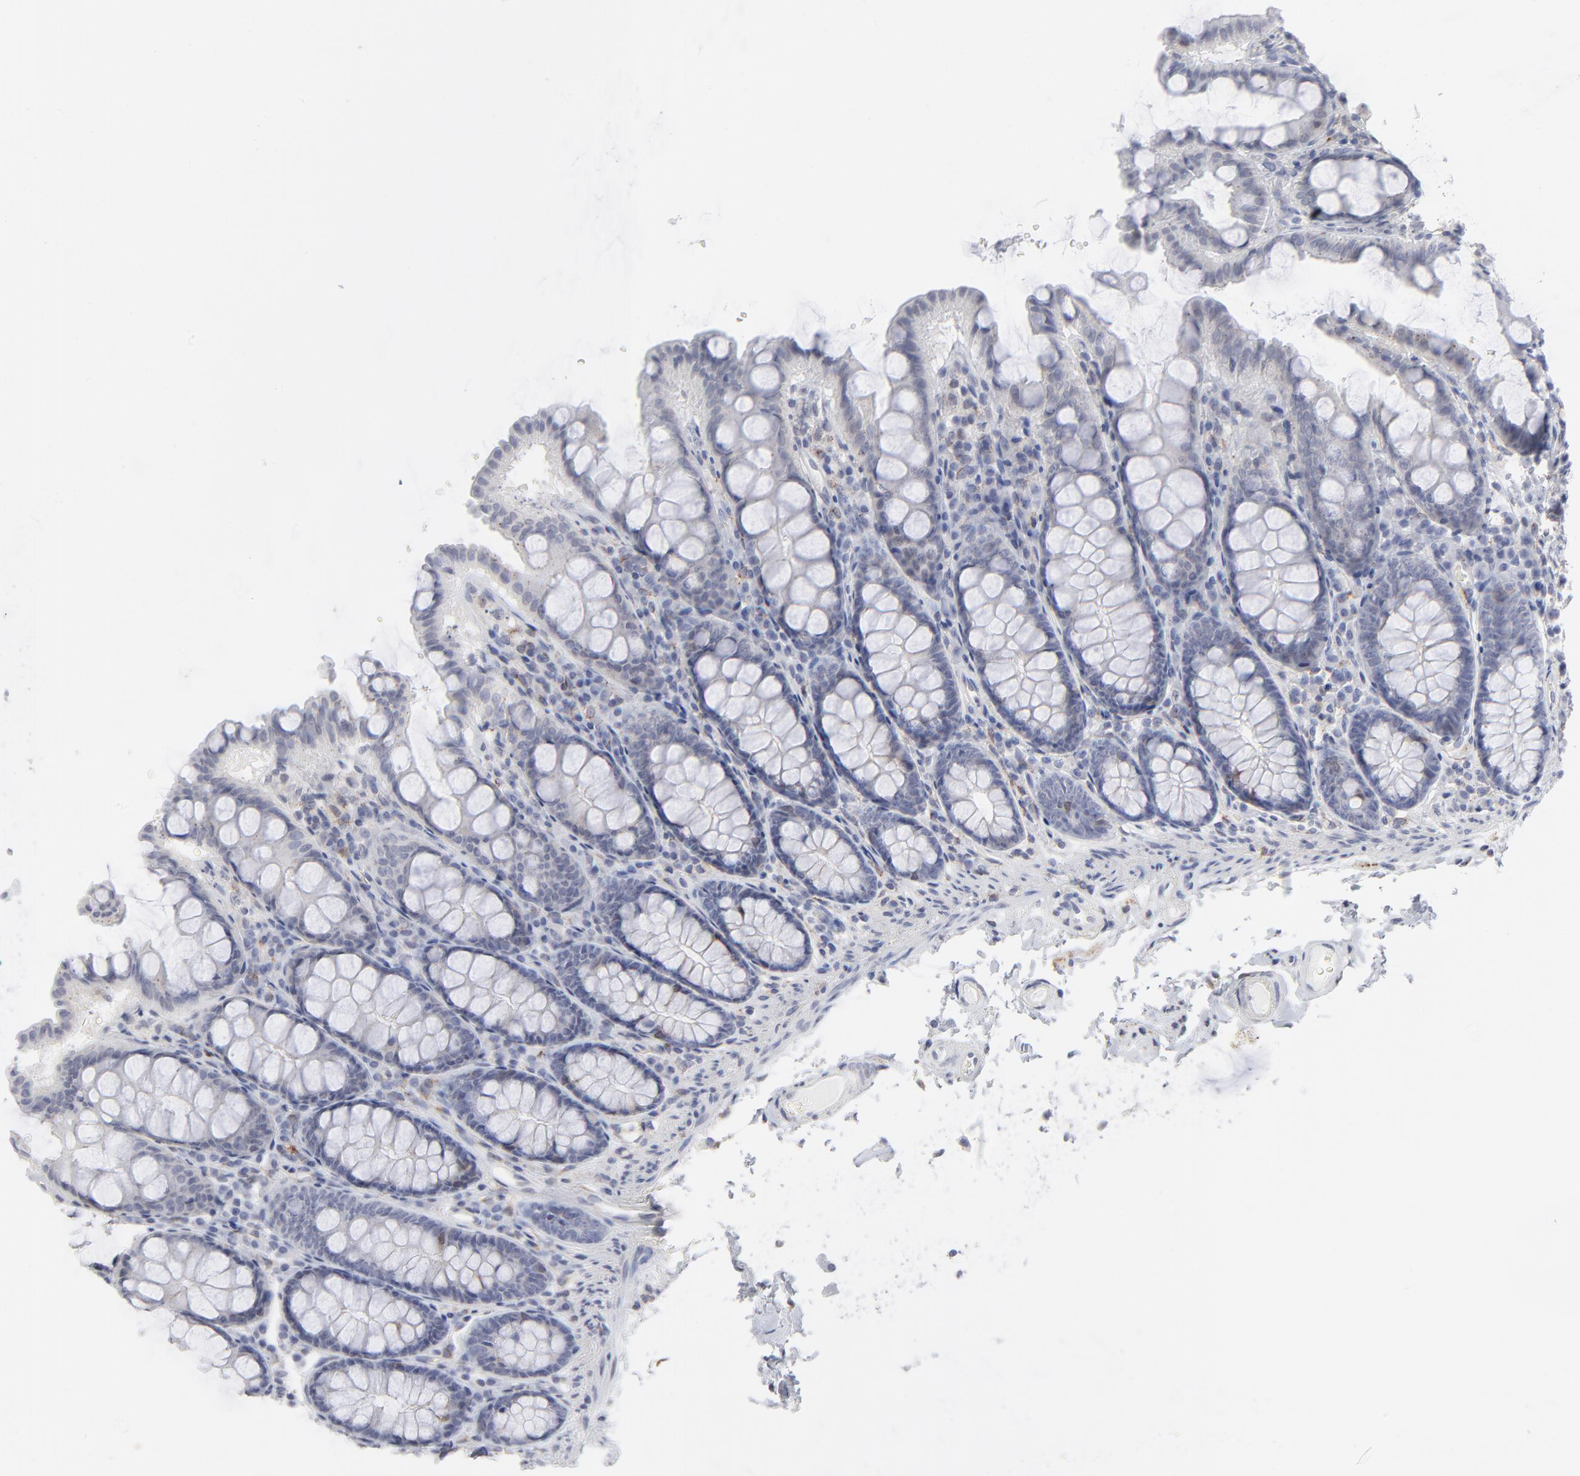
{"staining": {"intensity": "negative", "quantity": "none", "location": "none"}, "tissue": "colon", "cell_type": "Endothelial cells", "image_type": "normal", "snomed": [{"axis": "morphology", "description": "Normal tissue, NOS"}, {"axis": "topography", "description": "Colon"}], "caption": "Immunohistochemical staining of normal colon reveals no significant staining in endothelial cells.", "gene": "AURKA", "patient": {"sex": "female", "age": 61}}